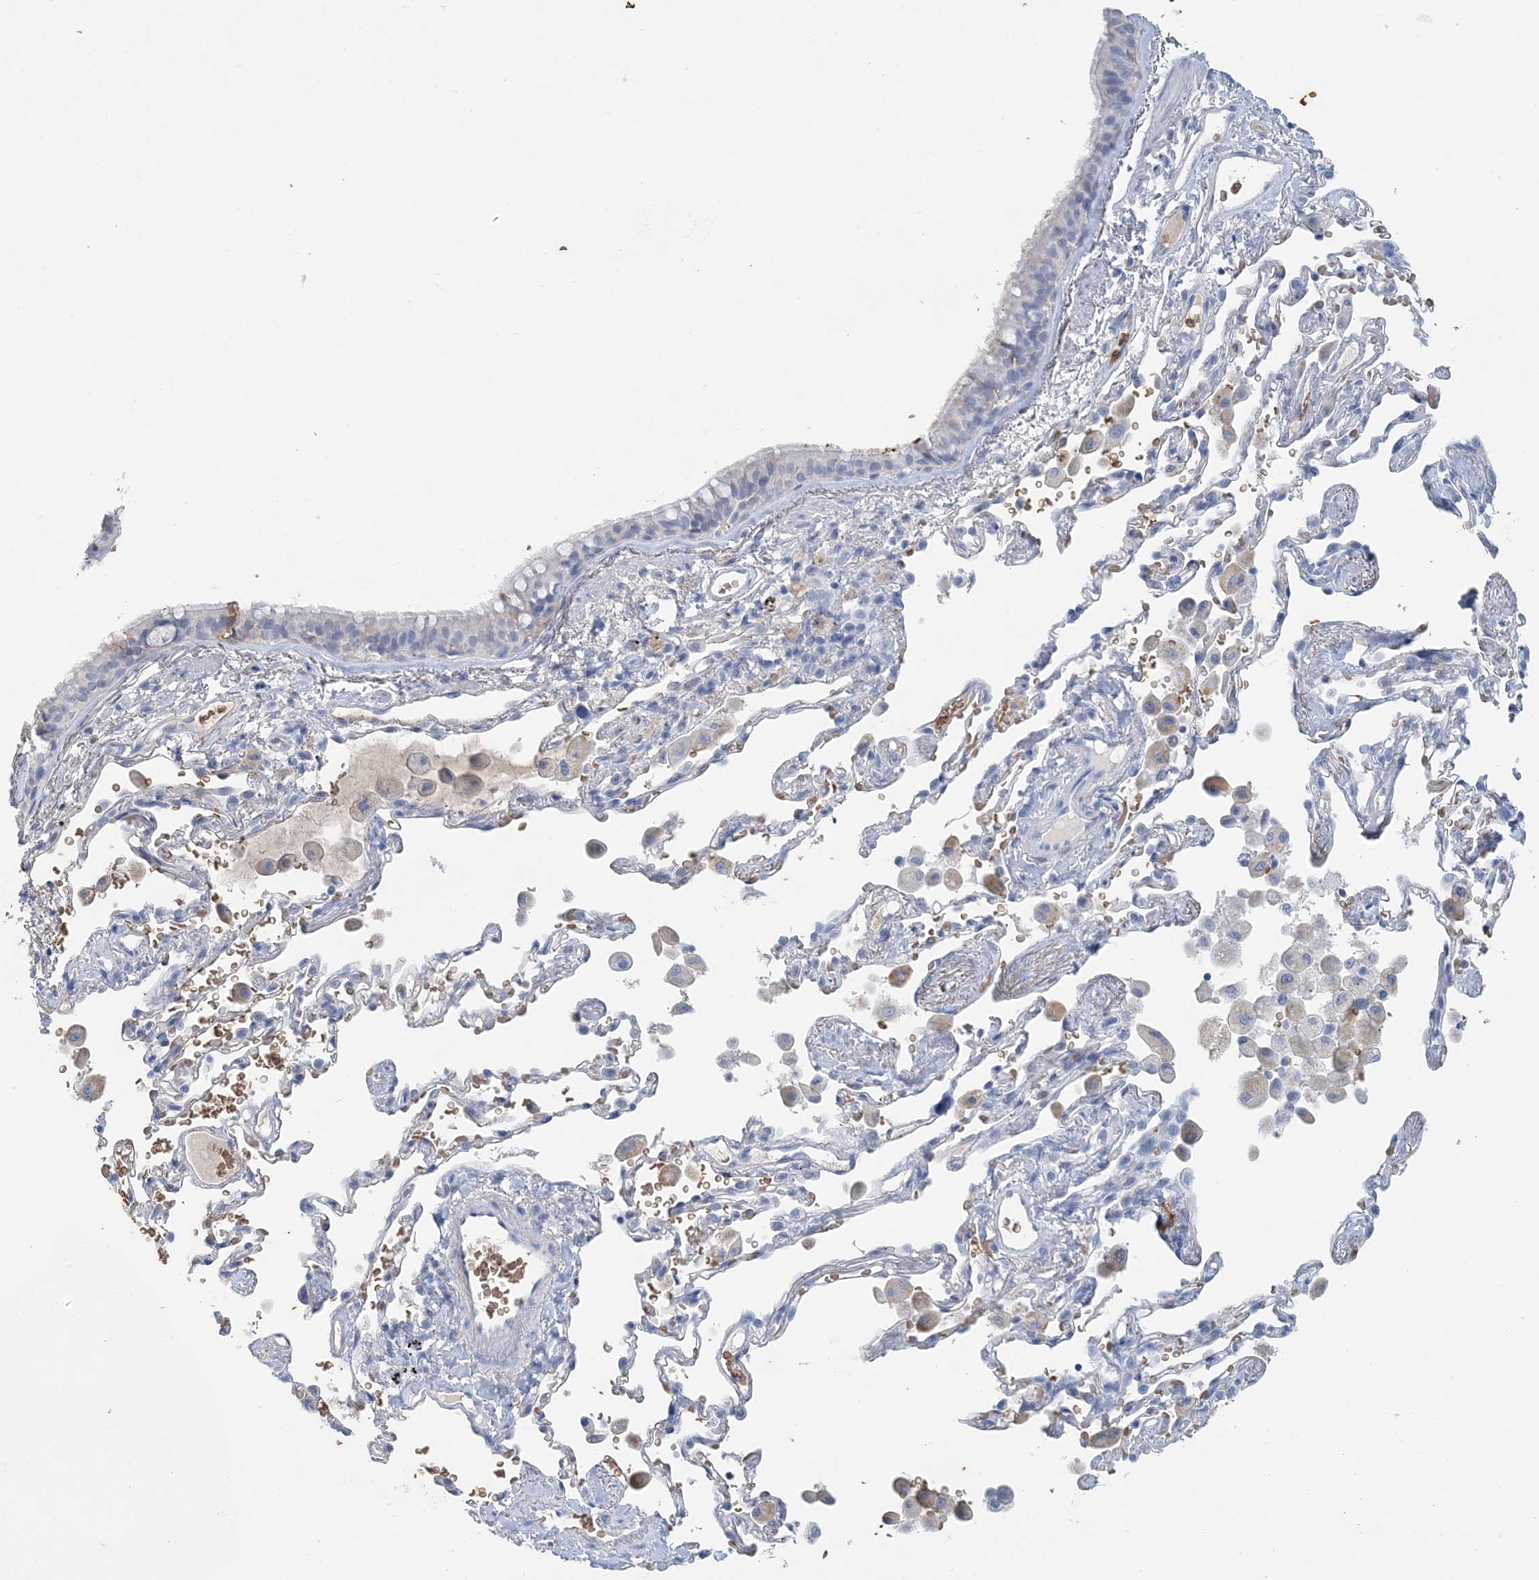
{"staining": {"intensity": "weak", "quantity": "<25%", "location": "cytoplasmic/membranous"}, "tissue": "bronchus", "cell_type": "Respiratory epithelial cells", "image_type": "normal", "snomed": [{"axis": "morphology", "description": "Normal tissue, NOS"}, {"axis": "morphology", "description": "Adenocarcinoma, NOS"}, {"axis": "topography", "description": "Bronchus"}, {"axis": "topography", "description": "Lung"}], "caption": "DAB immunohistochemical staining of normal bronchus shows no significant staining in respiratory epithelial cells.", "gene": "HBD", "patient": {"sex": "male", "age": 54}}